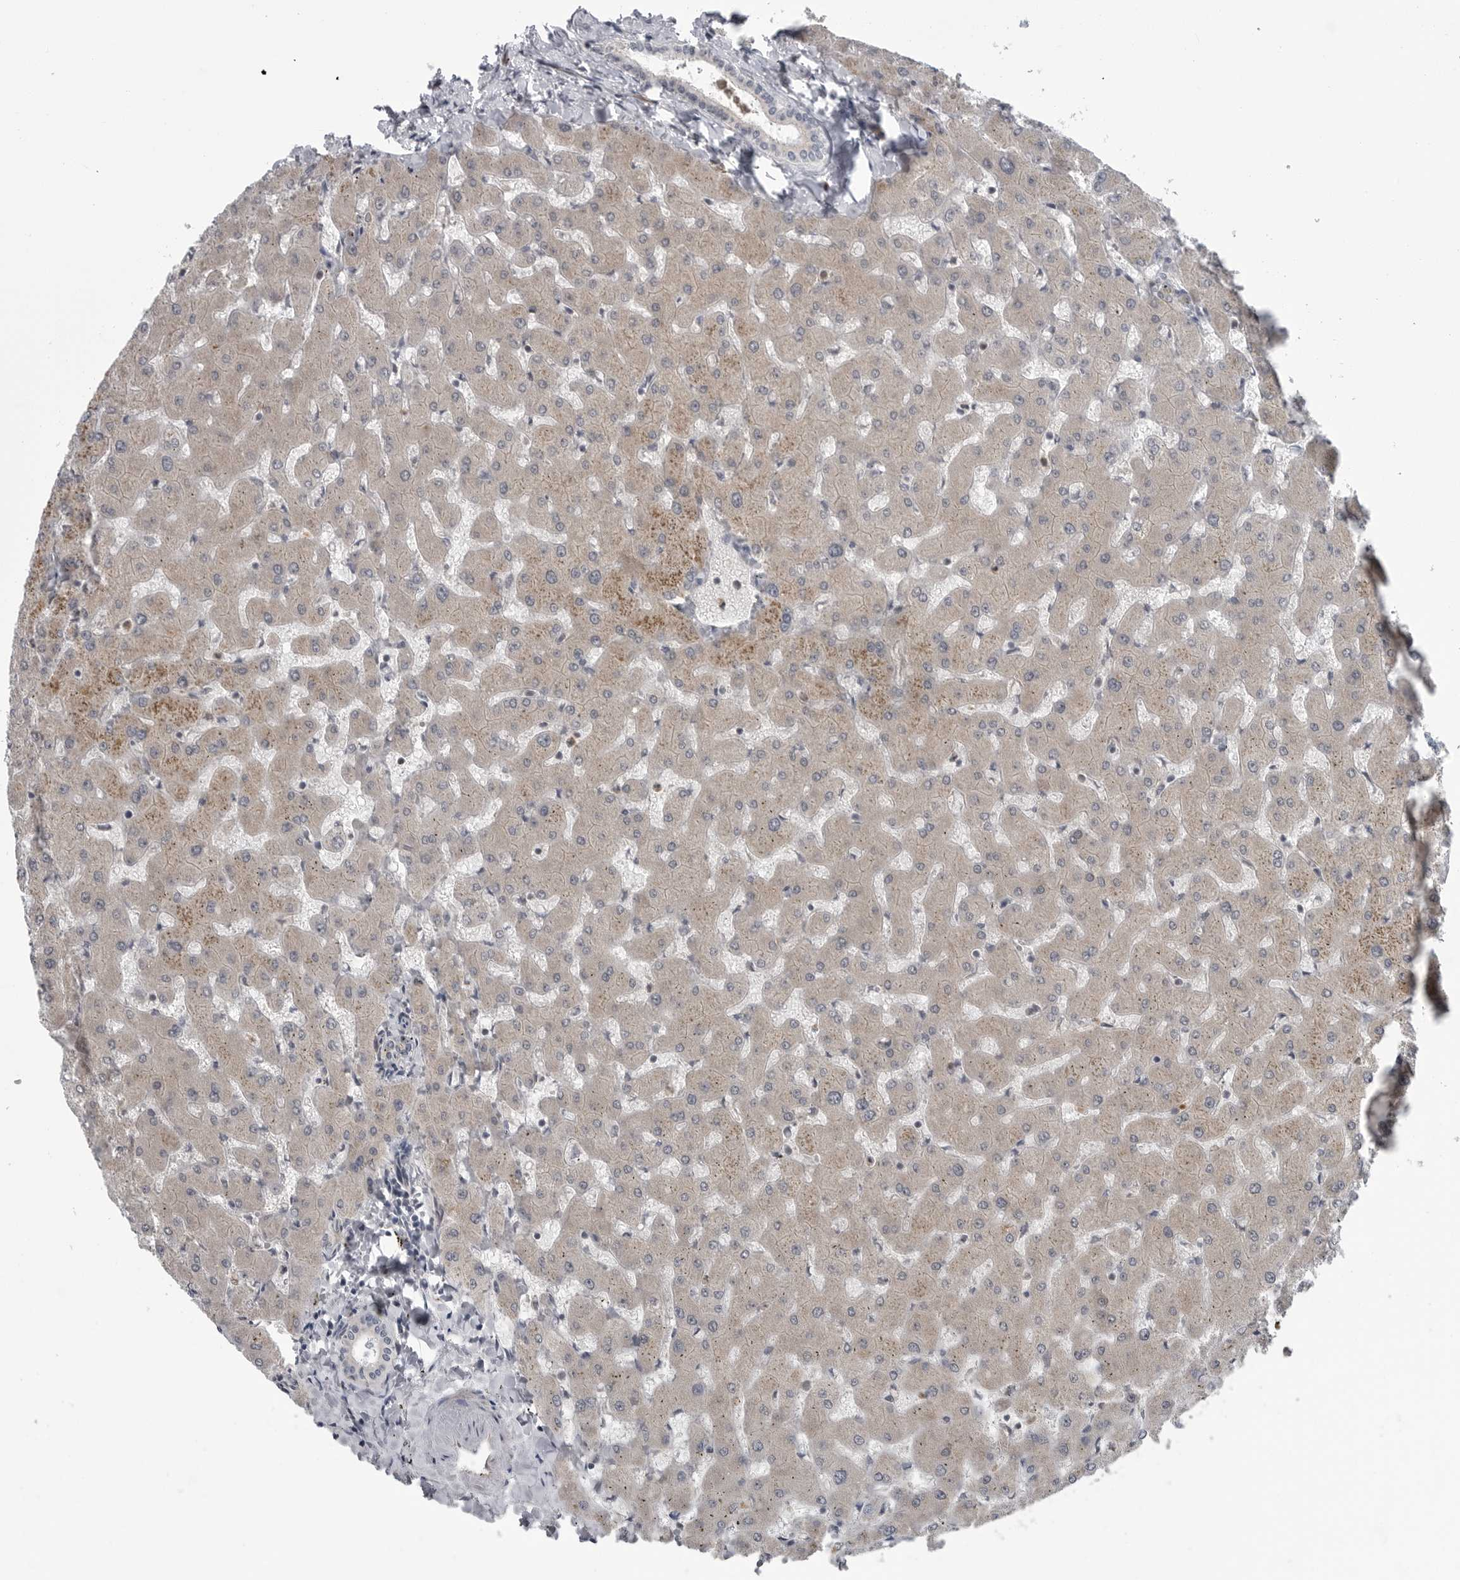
{"staining": {"intensity": "negative", "quantity": "none", "location": "none"}, "tissue": "liver", "cell_type": "Cholangiocytes", "image_type": "normal", "snomed": [{"axis": "morphology", "description": "Normal tissue, NOS"}, {"axis": "topography", "description": "Liver"}], "caption": "IHC histopathology image of normal human liver stained for a protein (brown), which exhibits no staining in cholangiocytes. The staining is performed using DAB brown chromogen with nuclei counter-stained in using hematoxylin.", "gene": "FAAP100", "patient": {"sex": "female", "age": 63}}